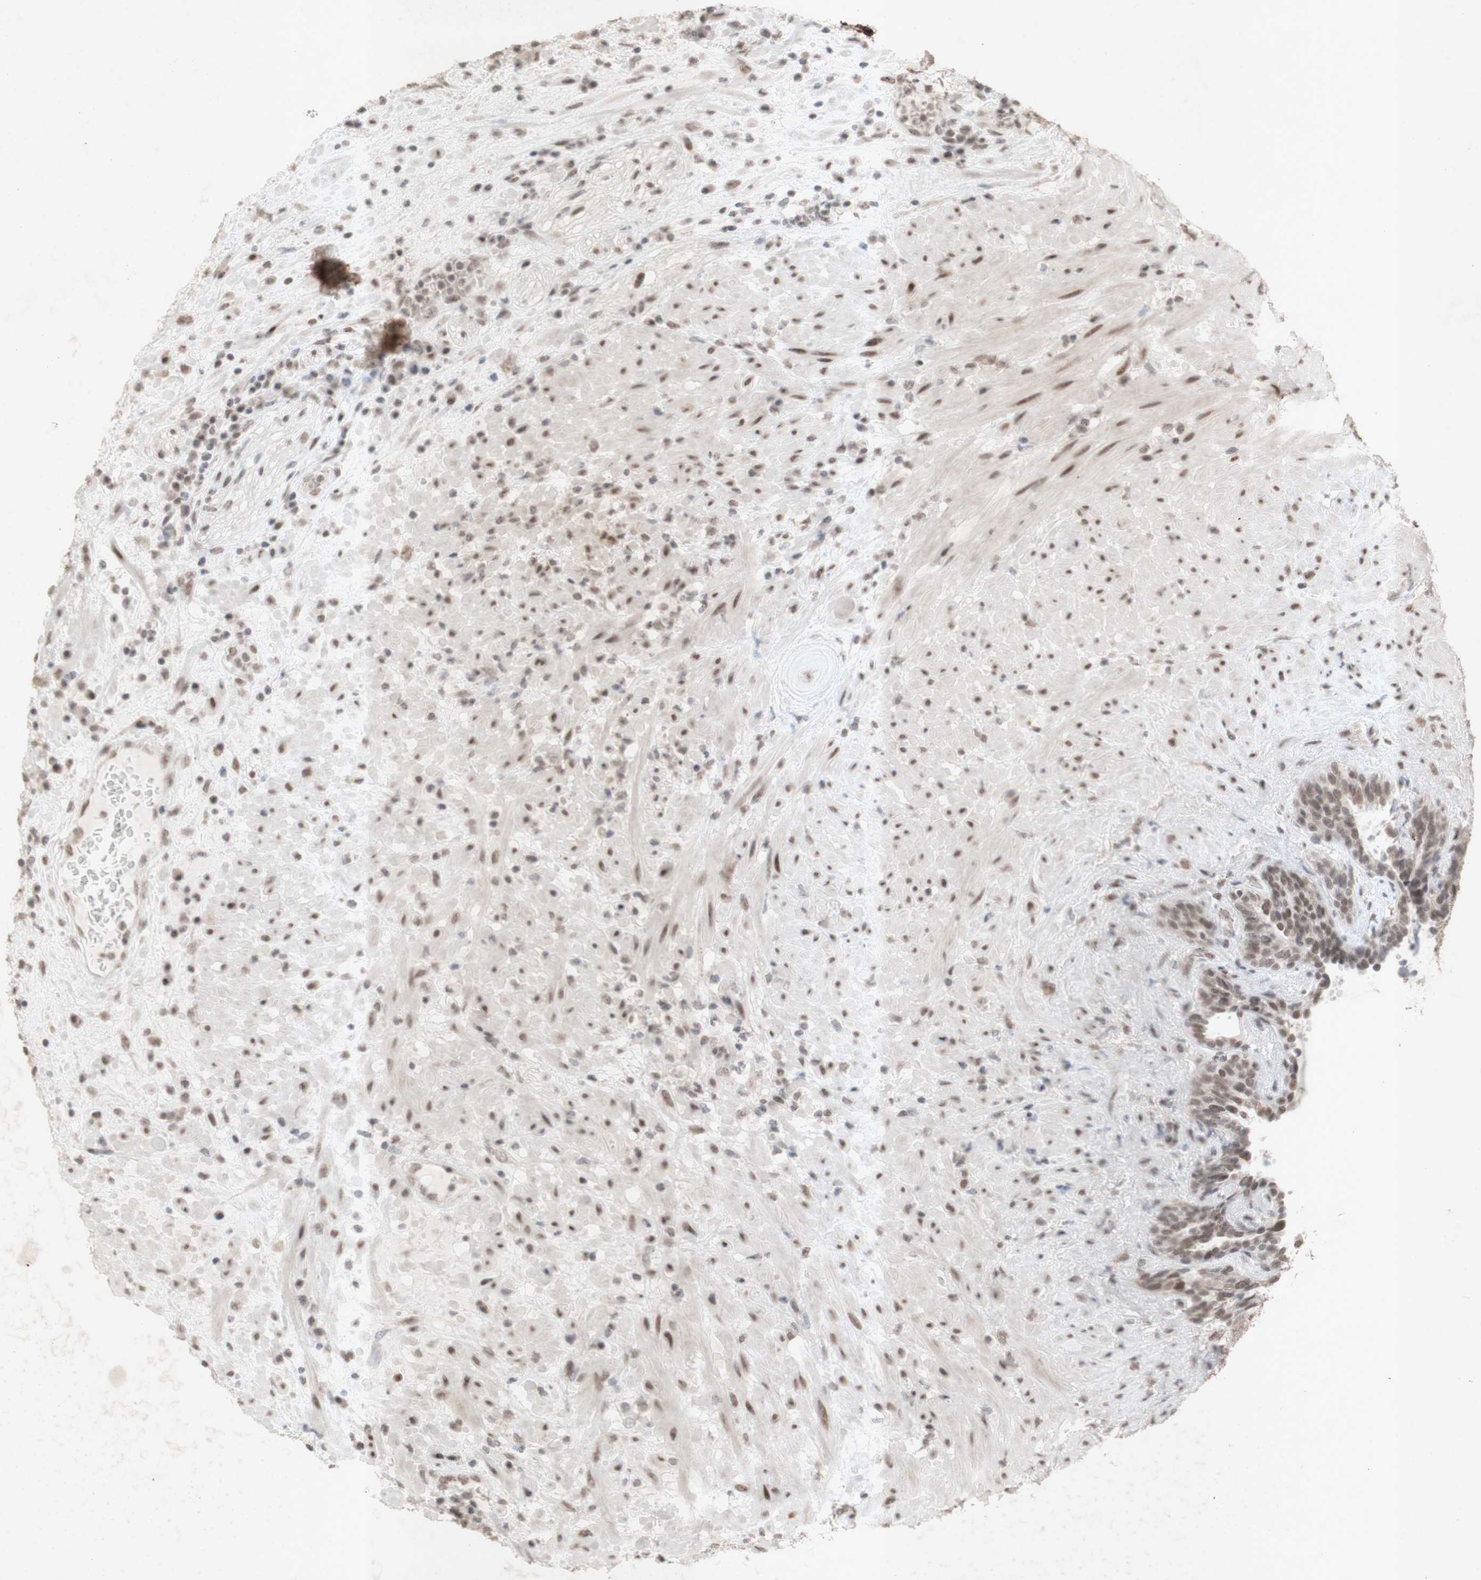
{"staining": {"intensity": "weak", "quantity": "25%-75%", "location": "cytoplasmic/membranous"}, "tissue": "seminal vesicle", "cell_type": "Glandular cells", "image_type": "normal", "snomed": [{"axis": "morphology", "description": "Normal tissue, NOS"}, {"axis": "topography", "description": "Seminal veicle"}], "caption": "Immunohistochemical staining of unremarkable seminal vesicle exhibits weak cytoplasmic/membranous protein staining in about 25%-75% of glandular cells.", "gene": "CENPB", "patient": {"sex": "male", "age": 61}}